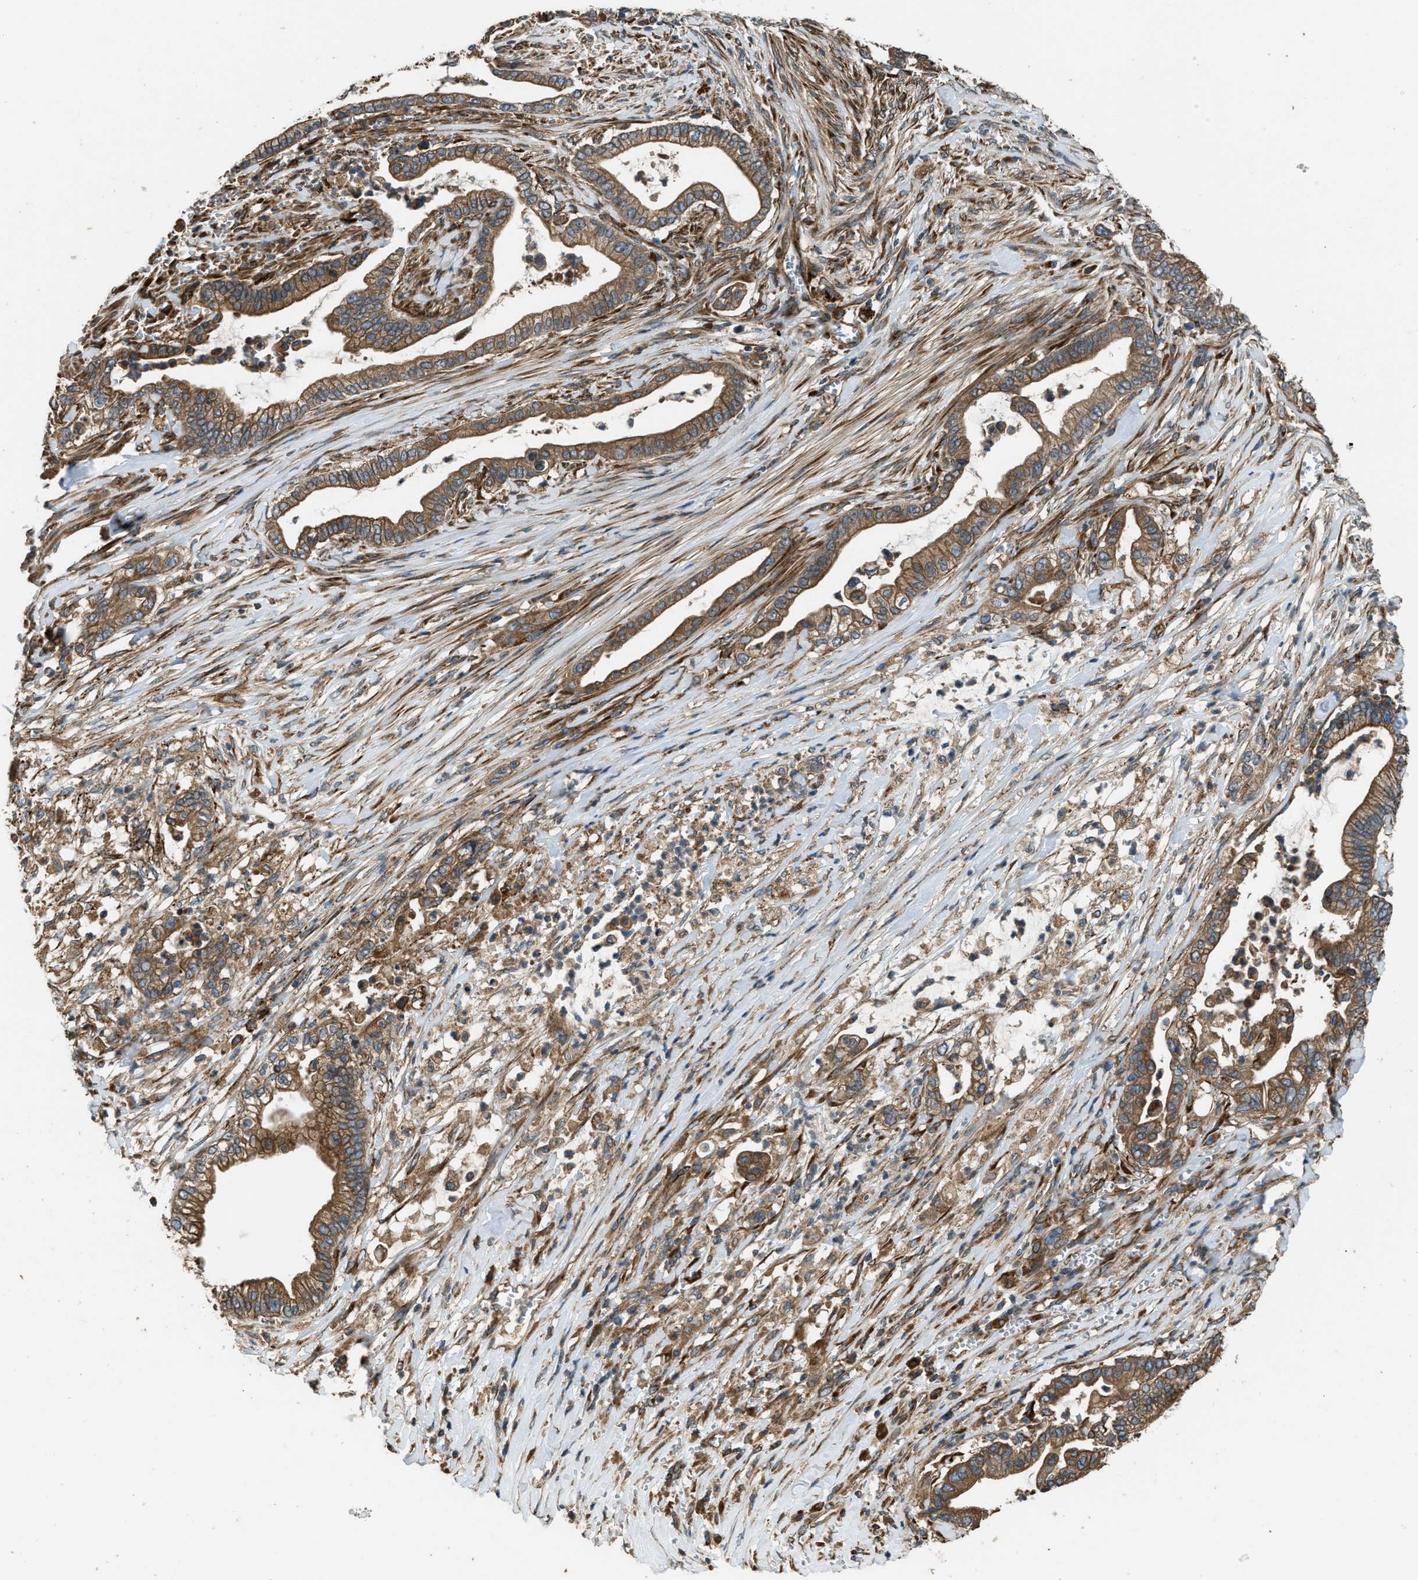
{"staining": {"intensity": "moderate", "quantity": ">75%", "location": "cytoplasmic/membranous"}, "tissue": "pancreatic cancer", "cell_type": "Tumor cells", "image_type": "cancer", "snomed": [{"axis": "morphology", "description": "Adenocarcinoma, NOS"}, {"axis": "topography", "description": "Pancreas"}], "caption": "DAB immunohistochemical staining of human pancreatic cancer (adenocarcinoma) reveals moderate cytoplasmic/membranous protein expression in approximately >75% of tumor cells. (DAB IHC, brown staining for protein, blue staining for nuclei).", "gene": "GGH", "patient": {"sex": "male", "age": 69}}